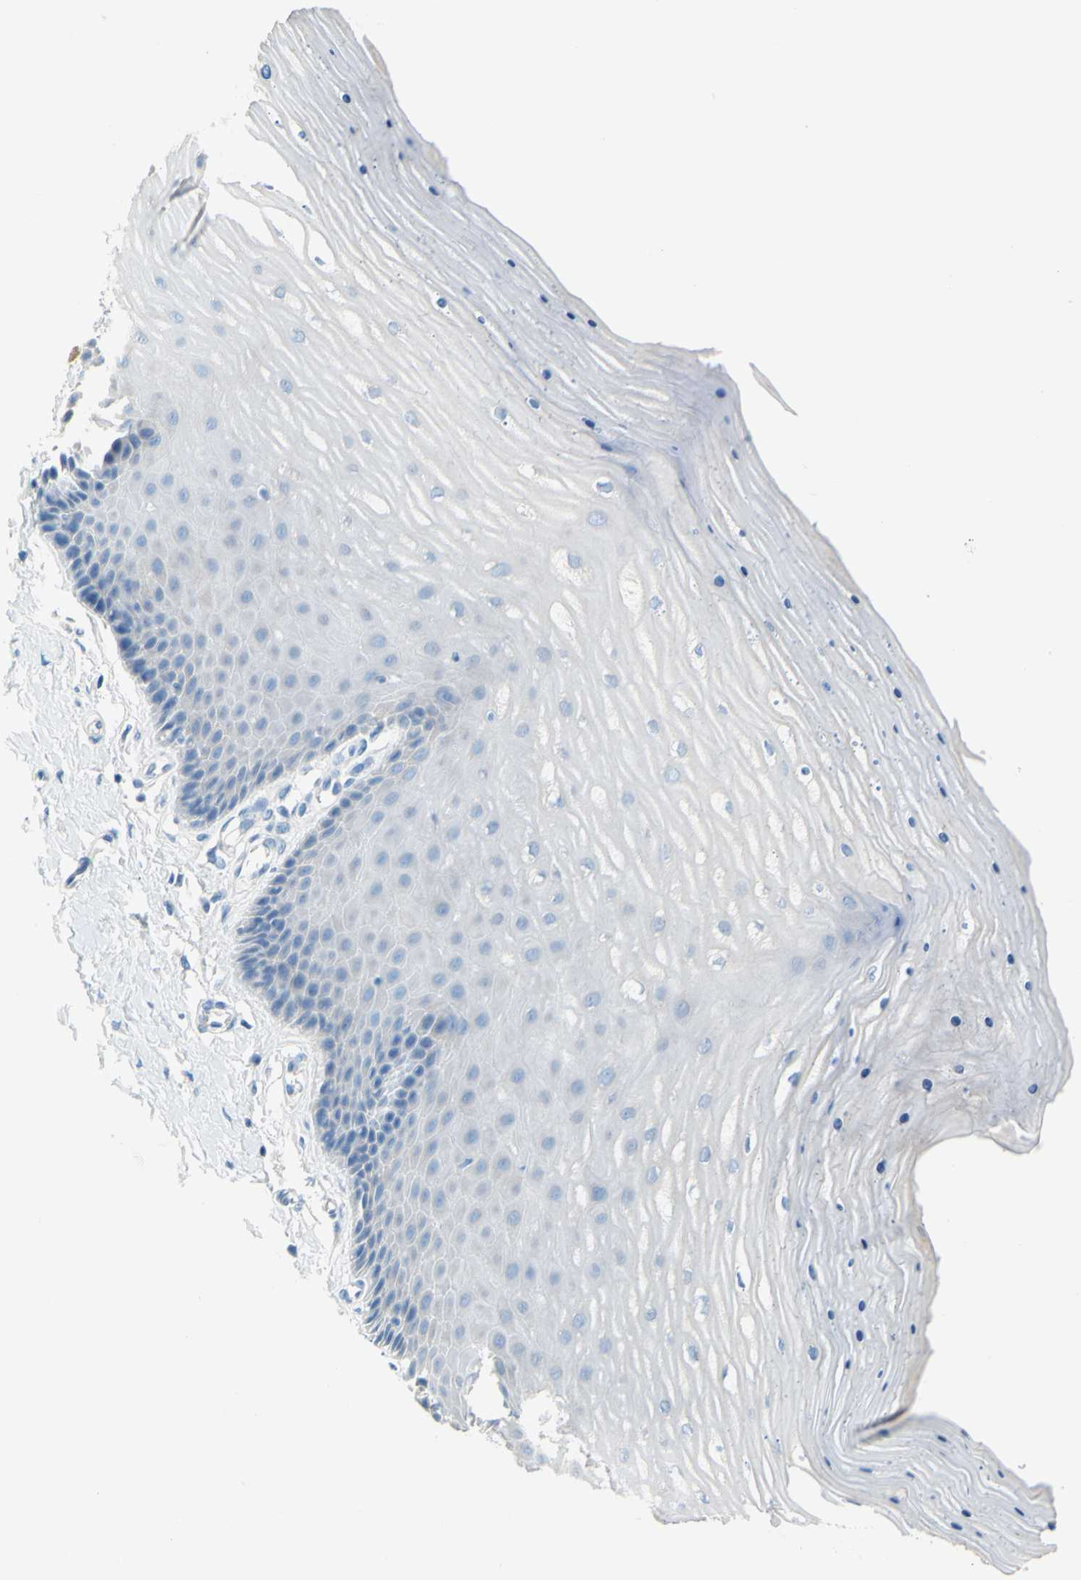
{"staining": {"intensity": "negative", "quantity": "none", "location": "none"}, "tissue": "cervix", "cell_type": "Glandular cells", "image_type": "normal", "snomed": [{"axis": "morphology", "description": "Normal tissue, NOS"}, {"axis": "topography", "description": "Cervix"}], "caption": "Glandular cells show no significant positivity in benign cervix. The staining was performed using DAB to visualize the protein expression in brown, while the nuclei were stained in blue with hematoxylin (Magnification: 20x).", "gene": "SLC1A2", "patient": {"sex": "female", "age": 55}}